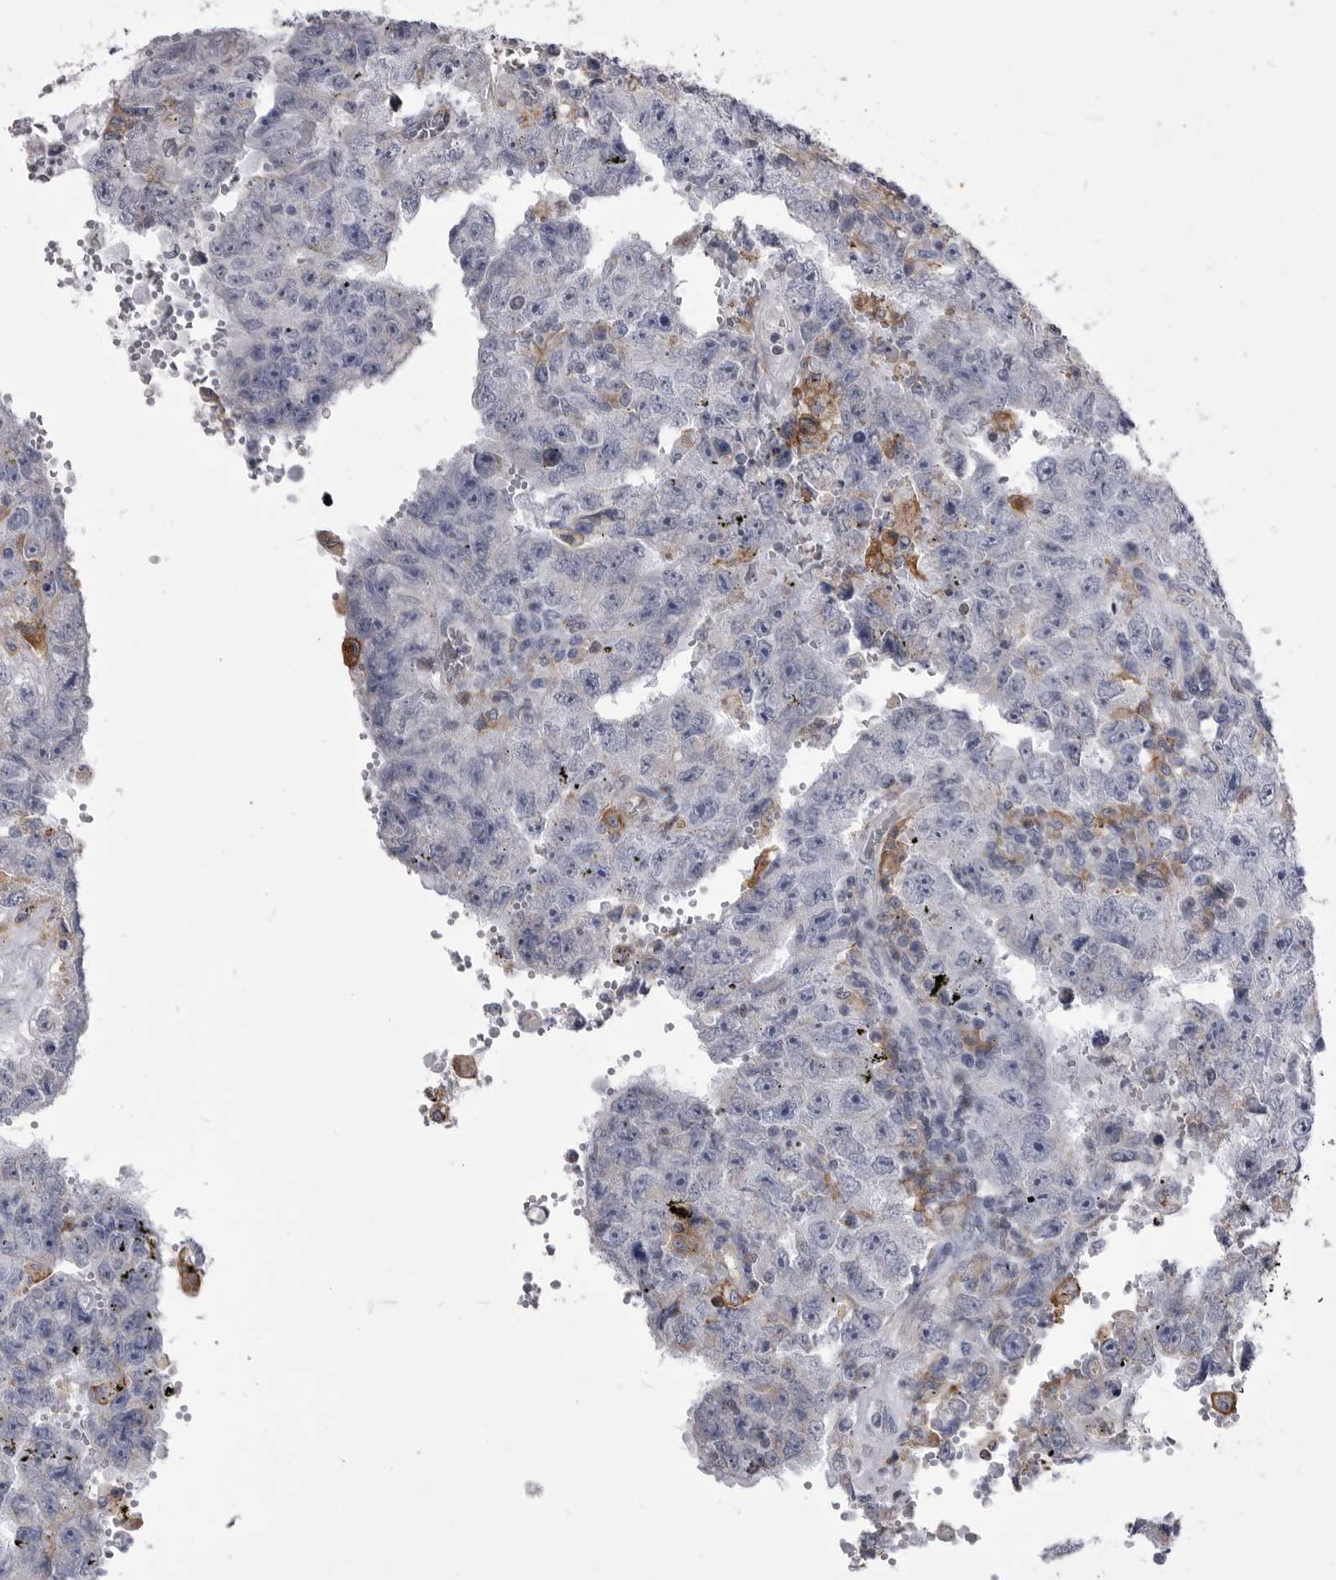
{"staining": {"intensity": "negative", "quantity": "none", "location": "none"}, "tissue": "testis cancer", "cell_type": "Tumor cells", "image_type": "cancer", "snomed": [{"axis": "morphology", "description": "Carcinoma, Embryonal, NOS"}, {"axis": "topography", "description": "Testis"}], "caption": "Micrograph shows no significant protein expression in tumor cells of embryonal carcinoma (testis). (DAB IHC, high magnification).", "gene": "OPLAH", "patient": {"sex": "male", "age": 26}}